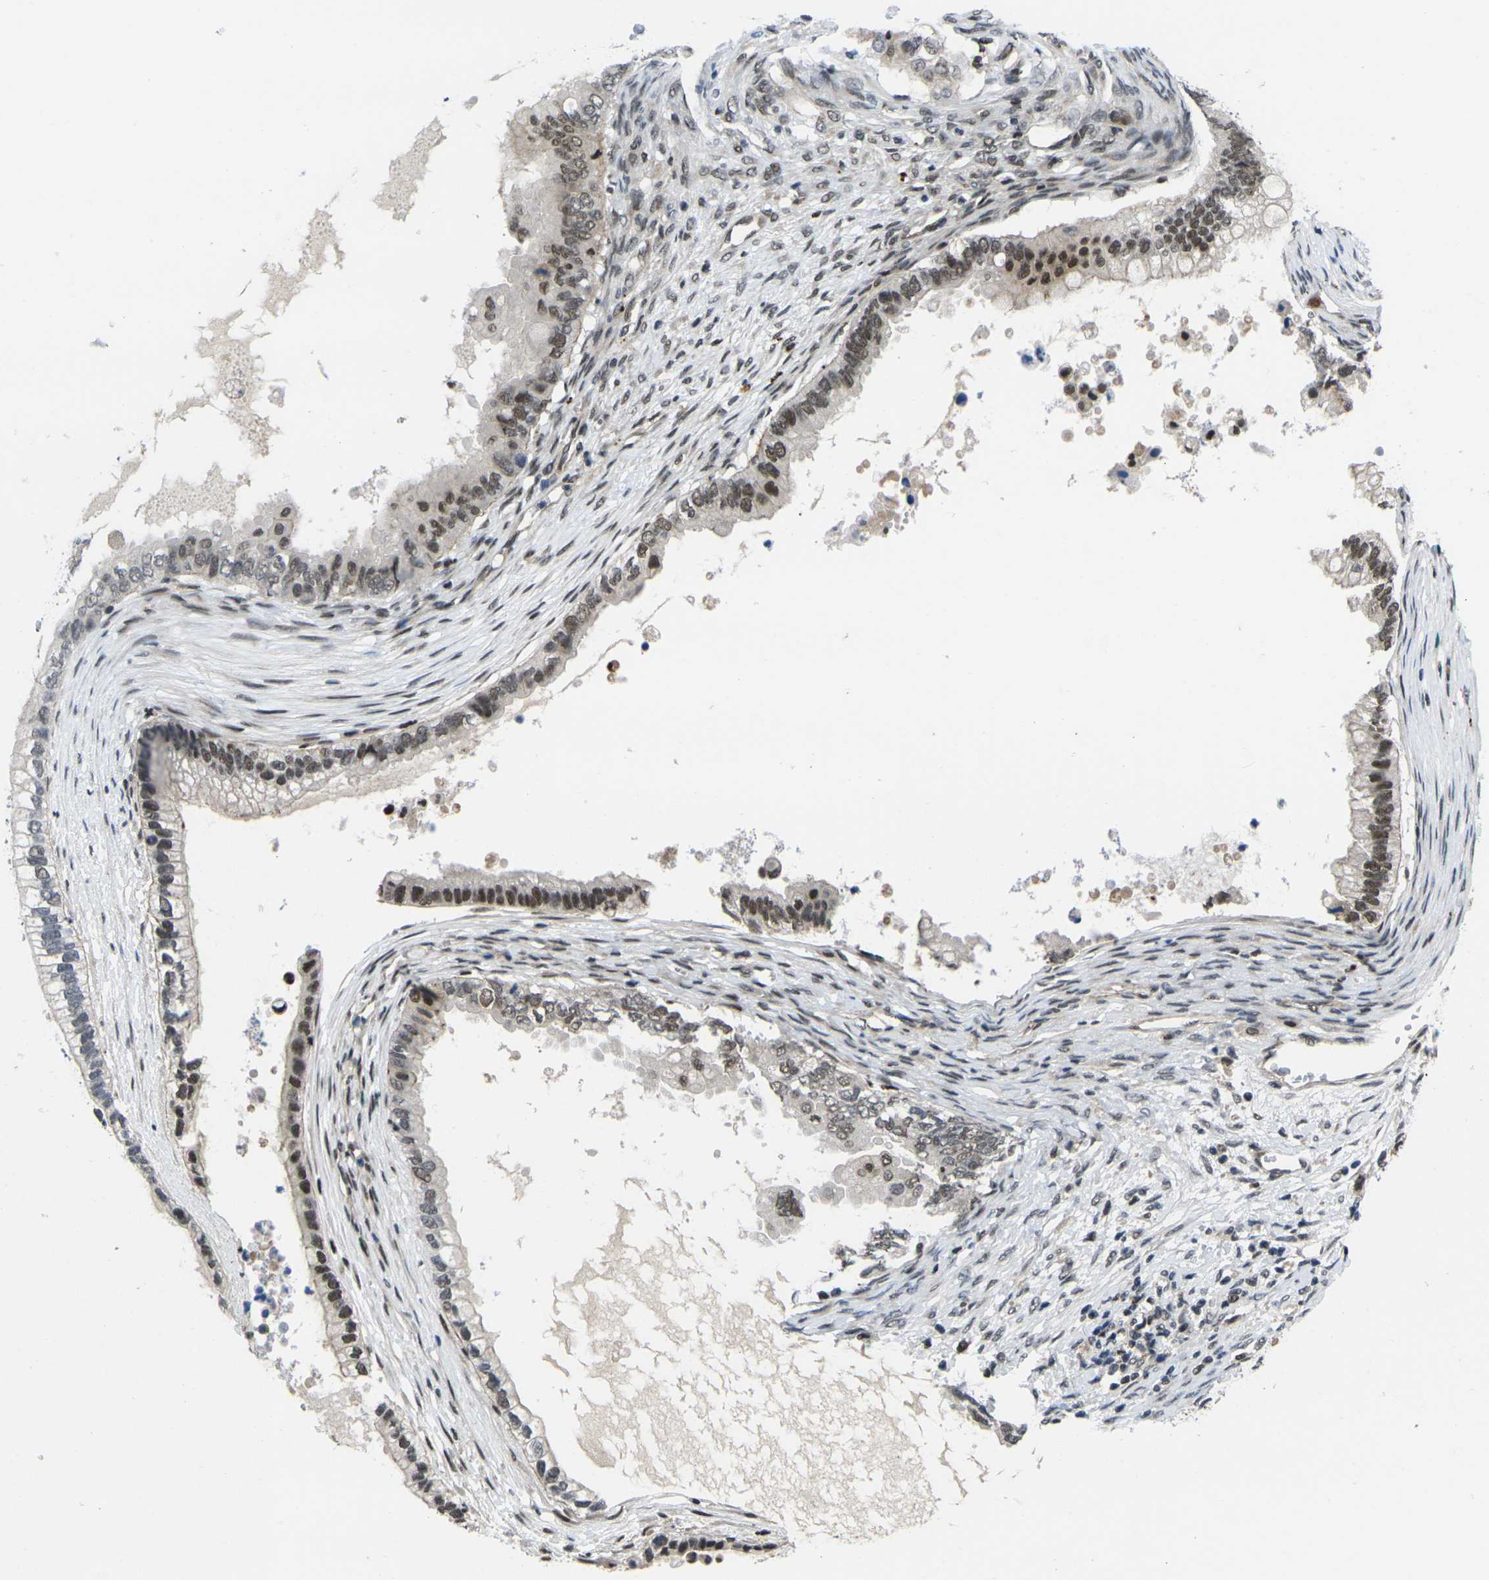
{"staining": {"intensity": "moderate", "quantity": ">75%", "location": "nuclear"}, "tissue": "ovarian cancer", "cell_type": "Tumor cells", "image_type": "cancer", "snomed": [{"axis": "morphology", "description": "Cystadenocarcinoma, mucinous, NOS"}, {"axis": "topography", "description": "Ovary"}], "caption": "Immunohistochemistry (IHC) (DAB) staining of ovarian cancer (mucinous cystadenocarcinoma) shows moderate nuclear protein positivity in about >75% of tumor cells.", "gene": "RBM7", "patient": {"sex": "female", "age": 80}}